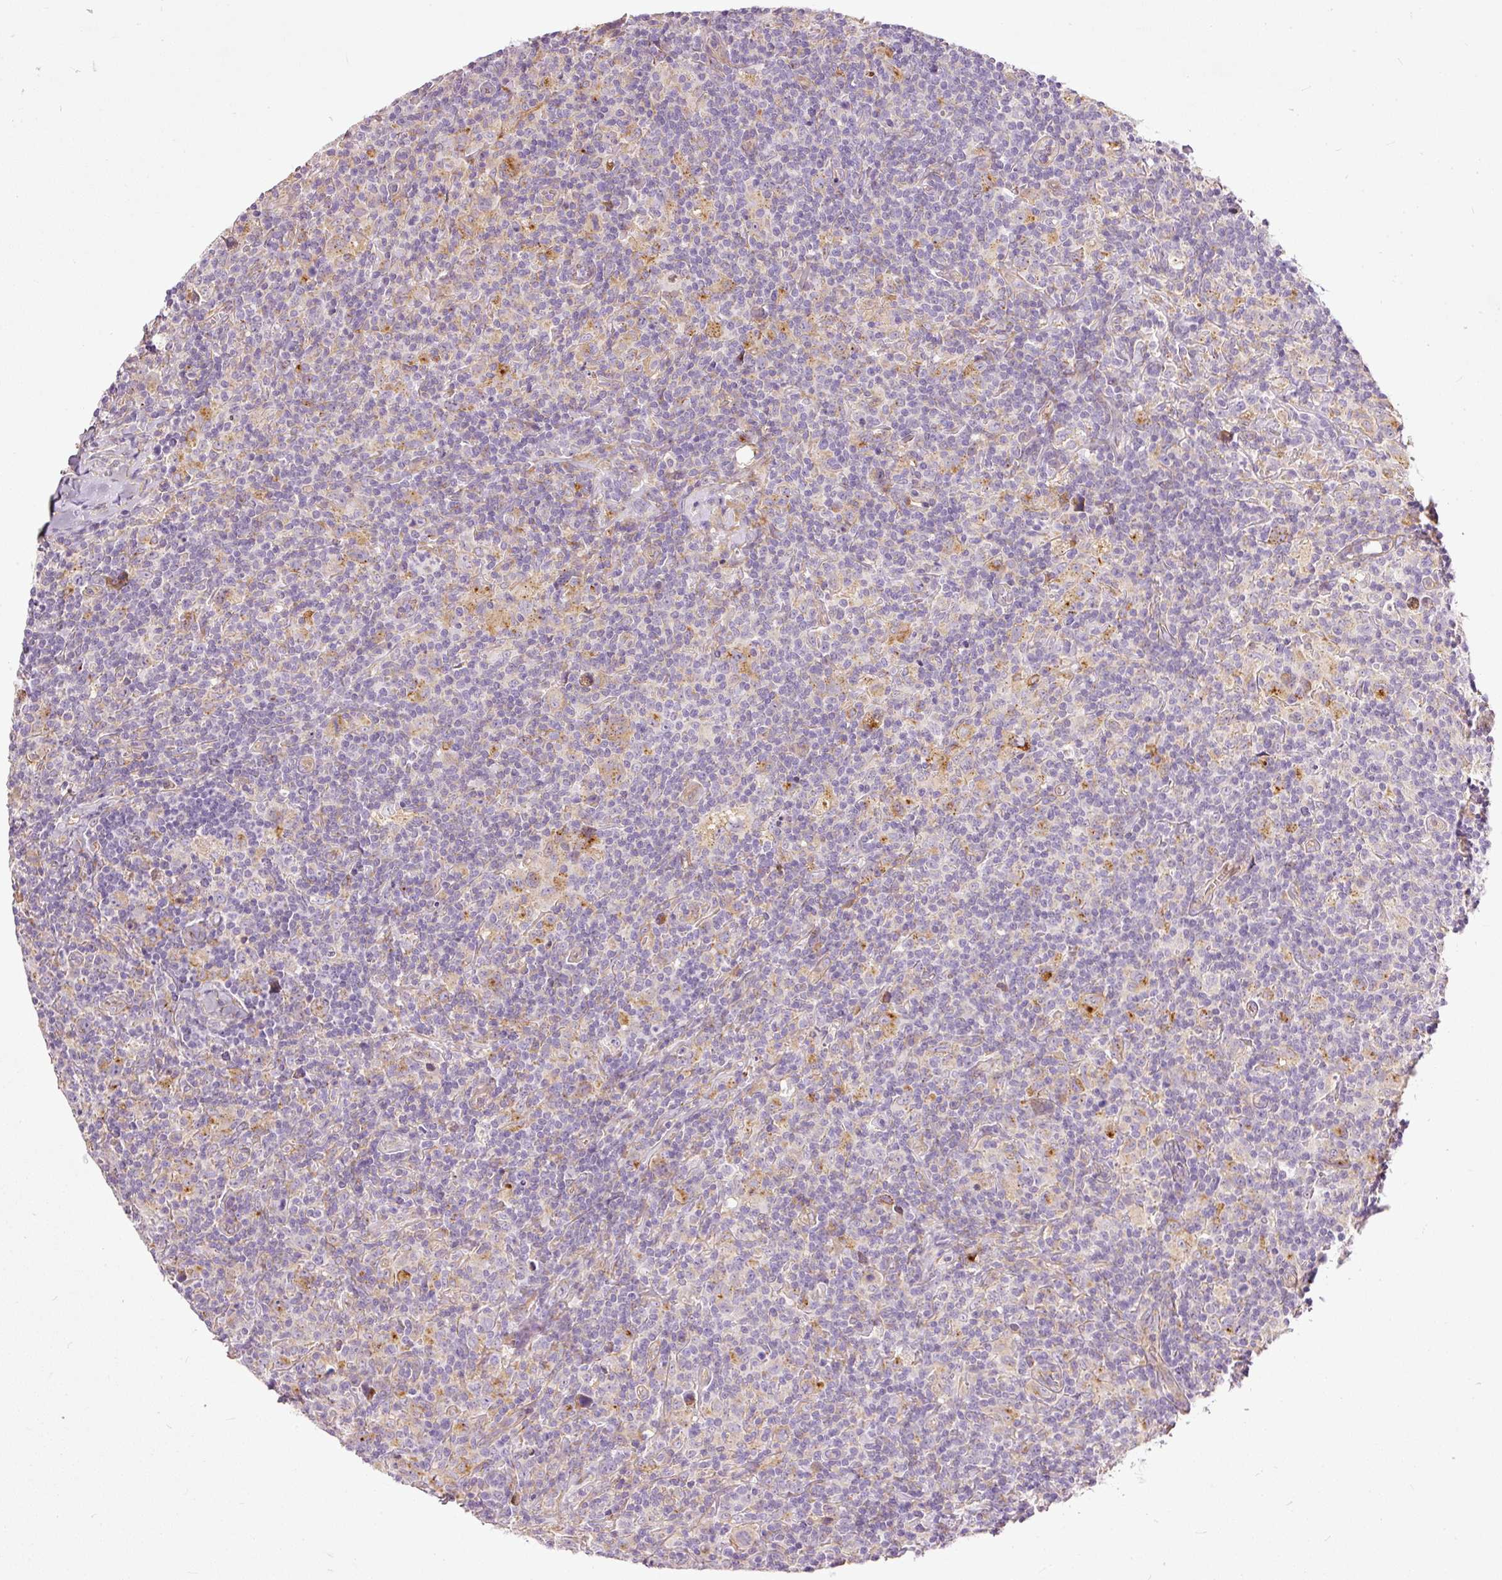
{"staining": {"intensity": "negative", "quantity": "none", "location": "none"}, "tissue": "lymphoma", "cell_type": "Tumor cells", "image_type": "cancer", "snomed": [{"axis": "morphology", "description": "Hodgkin's disease, NOS"}, {"axis": "topography", "description": "Lymph node"}], "caption": "Immunohistochemistry of human lymphoma displays no expression in tumor cells. (Brightfield microscopy of DAB (3,3'-diaminobenzidine) immunohistochemistry (IHC) at high magnification).", "gene": "PAQR9", "patient": {"sex": "female", "age": 18}}